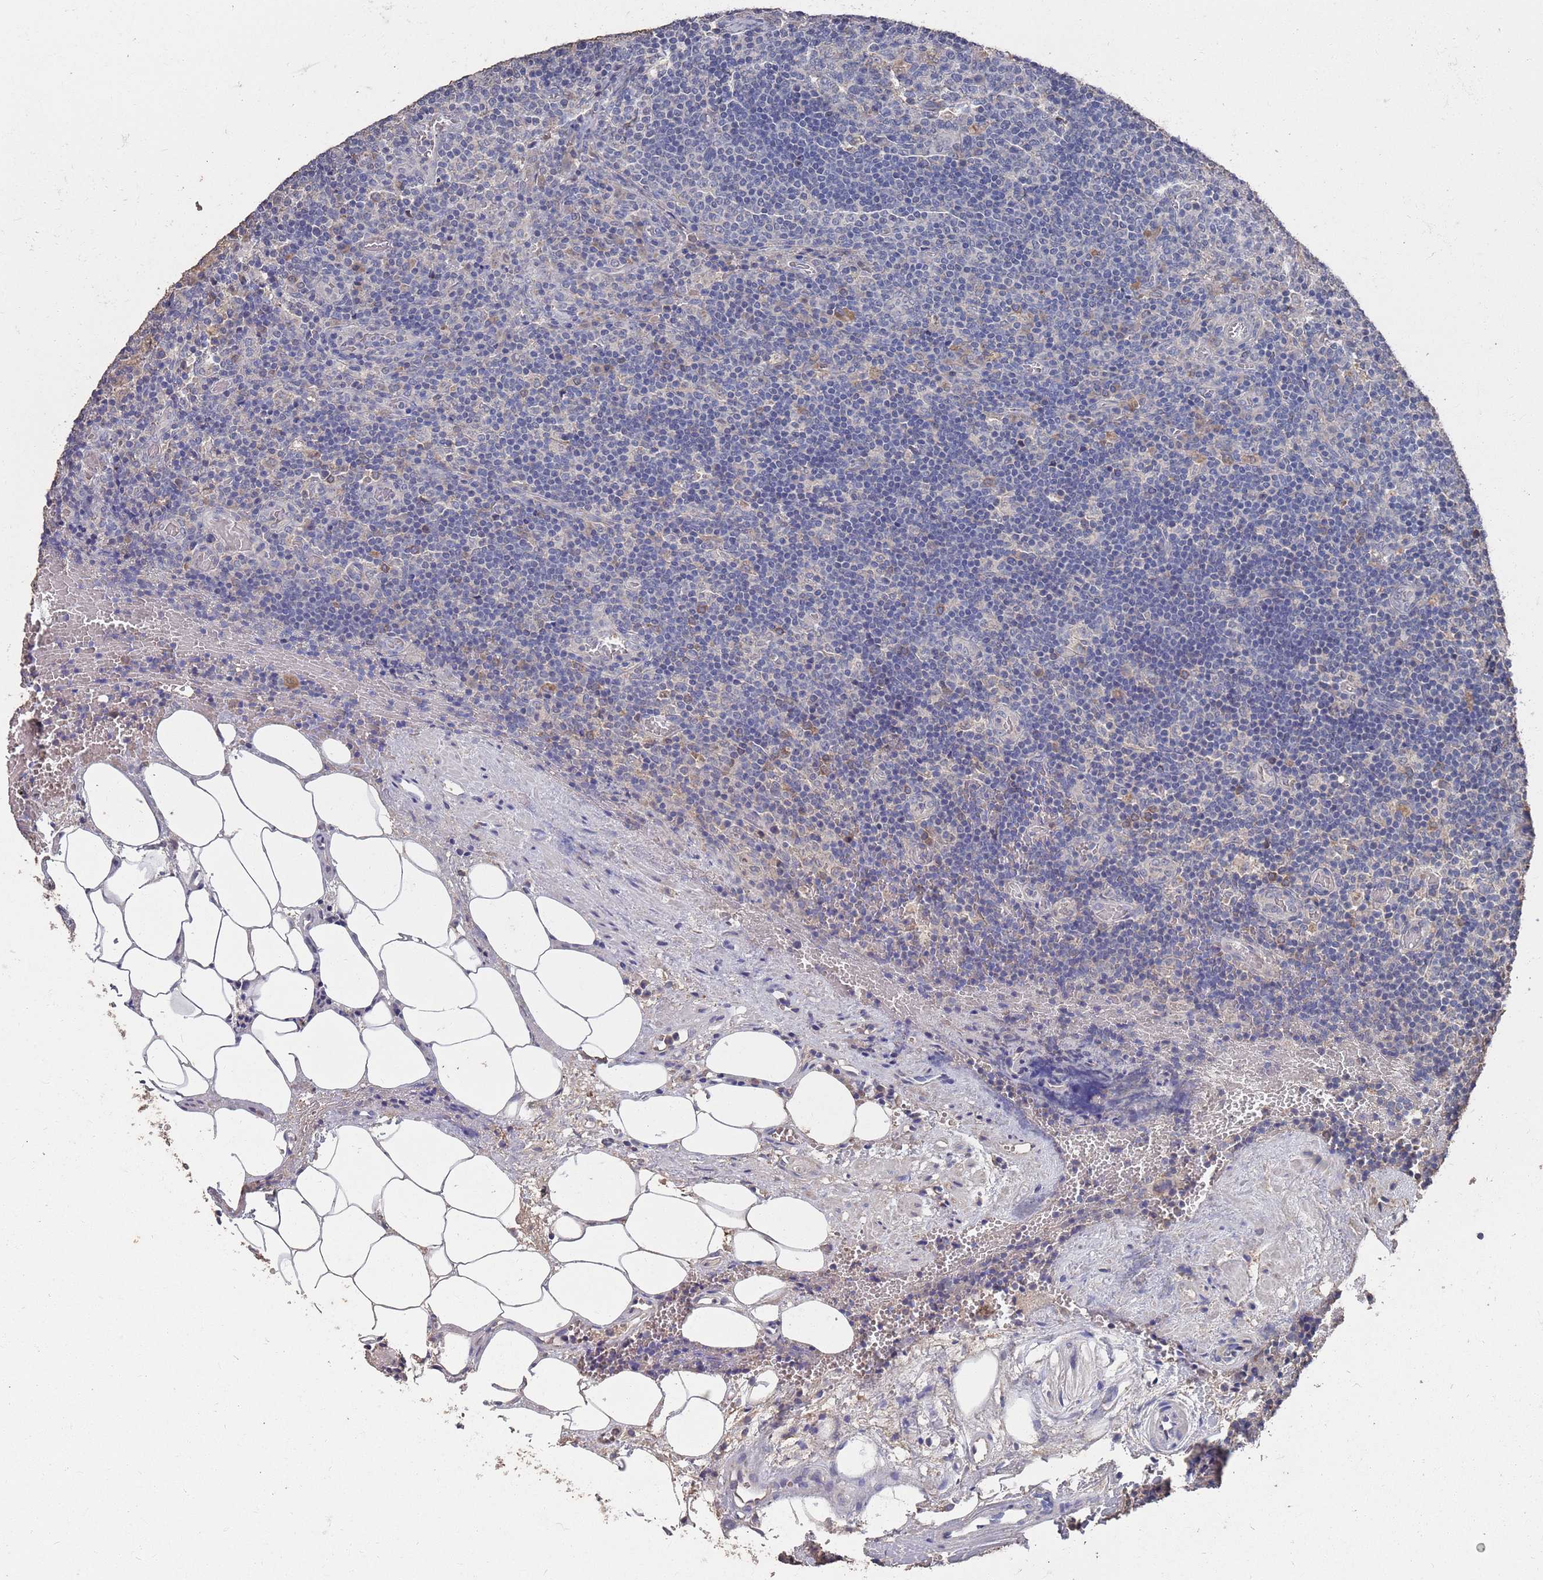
{"staining": {"intensity": "negative", "quantity": "none", "location": "none"}, "tissue": "lymph node", "cell_type": "Germinal center cells", "image_type": "normal", "snomed": [{"axis": "morphology", "description": "Normal tissue, NOS"}, {"axis": "topography", "description": "Lymph node"}], "caption": "Immunohistochemistry (IHC) histopathology image of unremarkable lymph node stained for a protein (brown), which demonstrates no positivity in germinal center cells.", "gene": "BTBD18", "patient": {"sex": "male", "age": 58}}